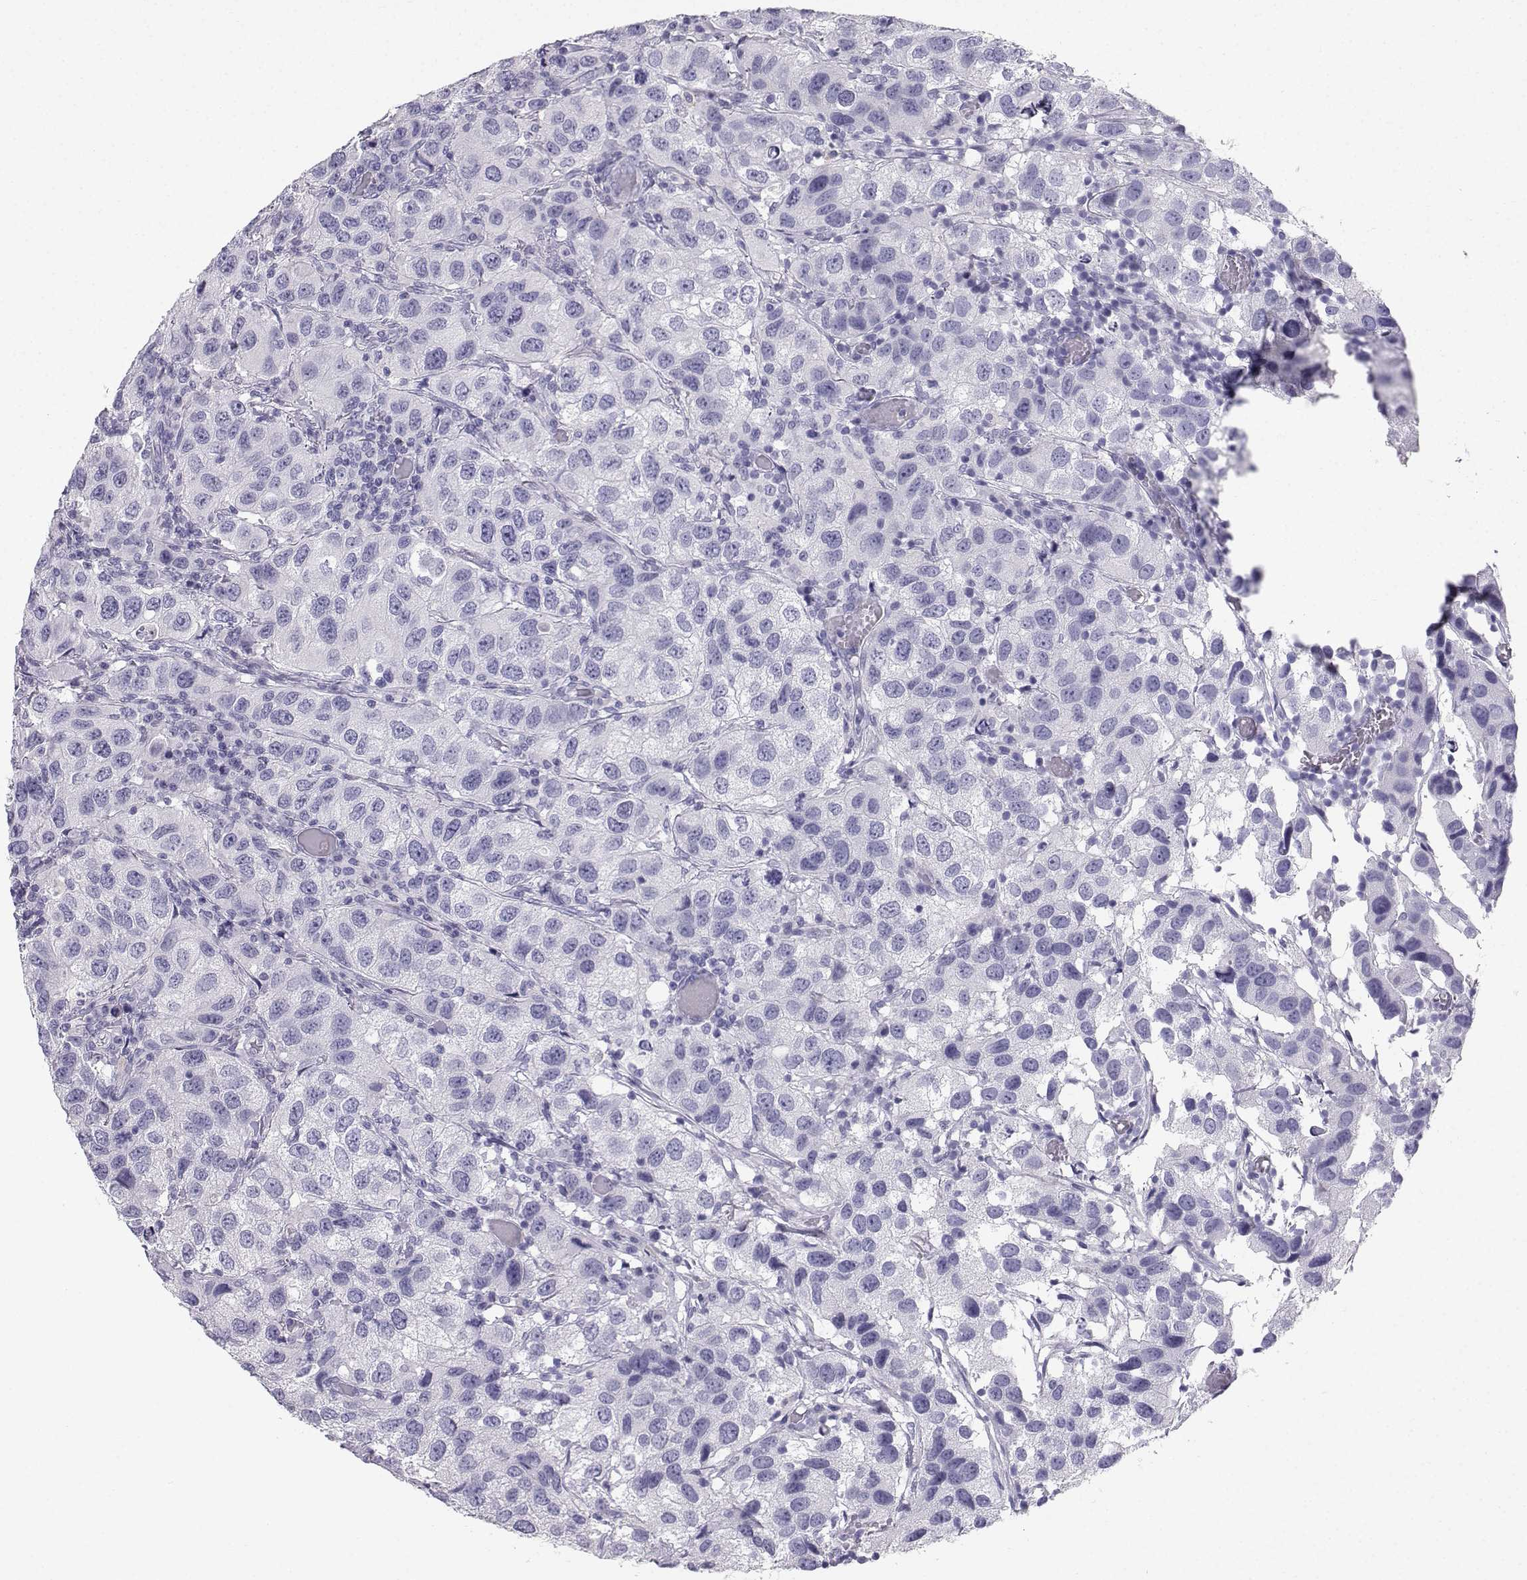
{"staining": {"intensity": "negative", "quantity": "none", "location": "none"}, "tissue": "urothelial cancer", "cell_type": "Tumor cells", "image_type": "cancer", "snomed": [{"axis": "morphology", "description": "Urothelial carcinoma, High grade"}, {"axis": "topography", "description": "Urinary bladder"}], "caption": "Tumor cells show no significant protein expression in urothelial carcinoma (high-grade).", "gene": "IQCD", "patient": {"sex": "male", "age": 79}}